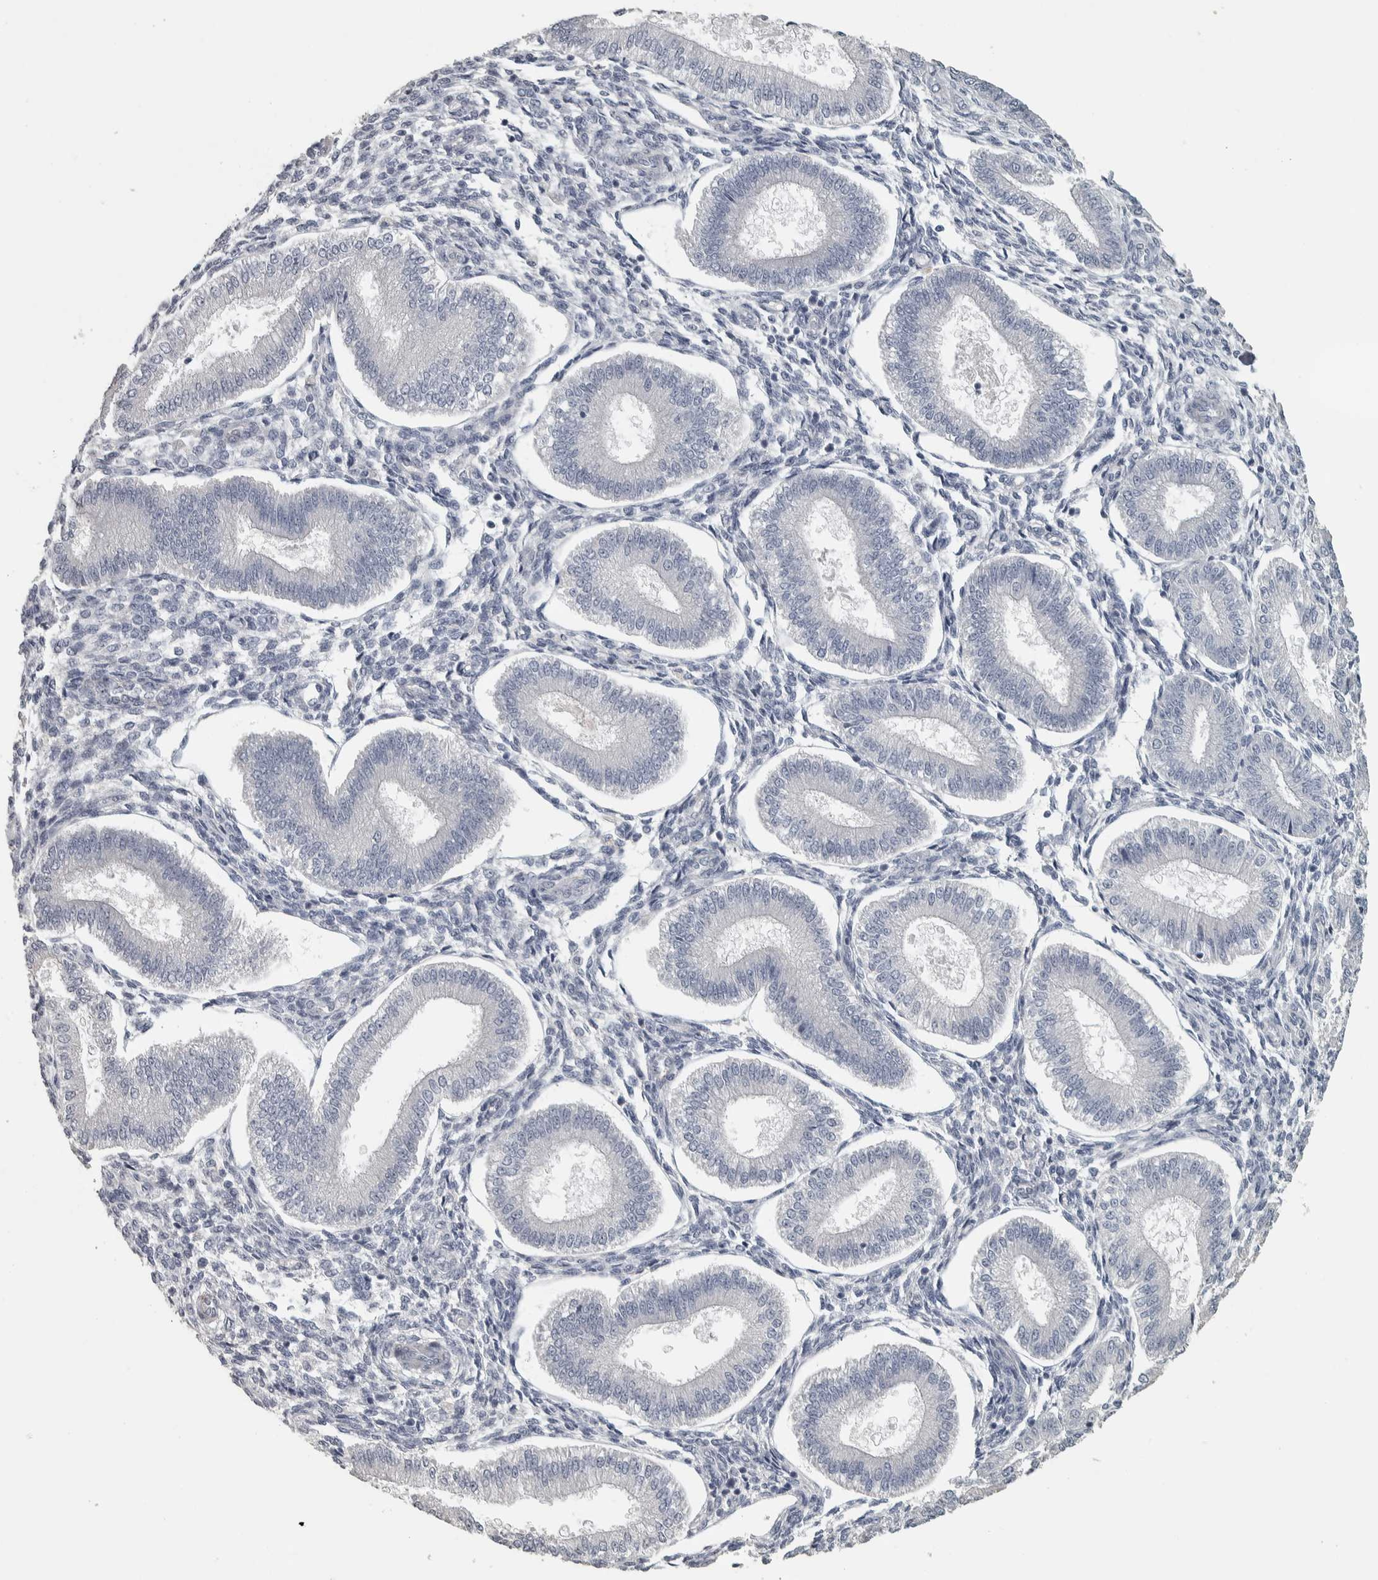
{"staining": {"intensity": "negative", "quantity": "none", "location": "none"}, "tissue": "endometrium", "cell_type": "Cells in endometrial stroma", "image_type": "normal", "snomed": [{"axis": "morphology", "description": "Normal tissue, NOS"}, {"axis": "topography", "description": "Endometrium"}], "caption": "The histopathology image displays no staining of cells in endometrial stroma in benign endometrium.", "gene": "DCAF10", "patient": {"sex": "female", "age": 39}}